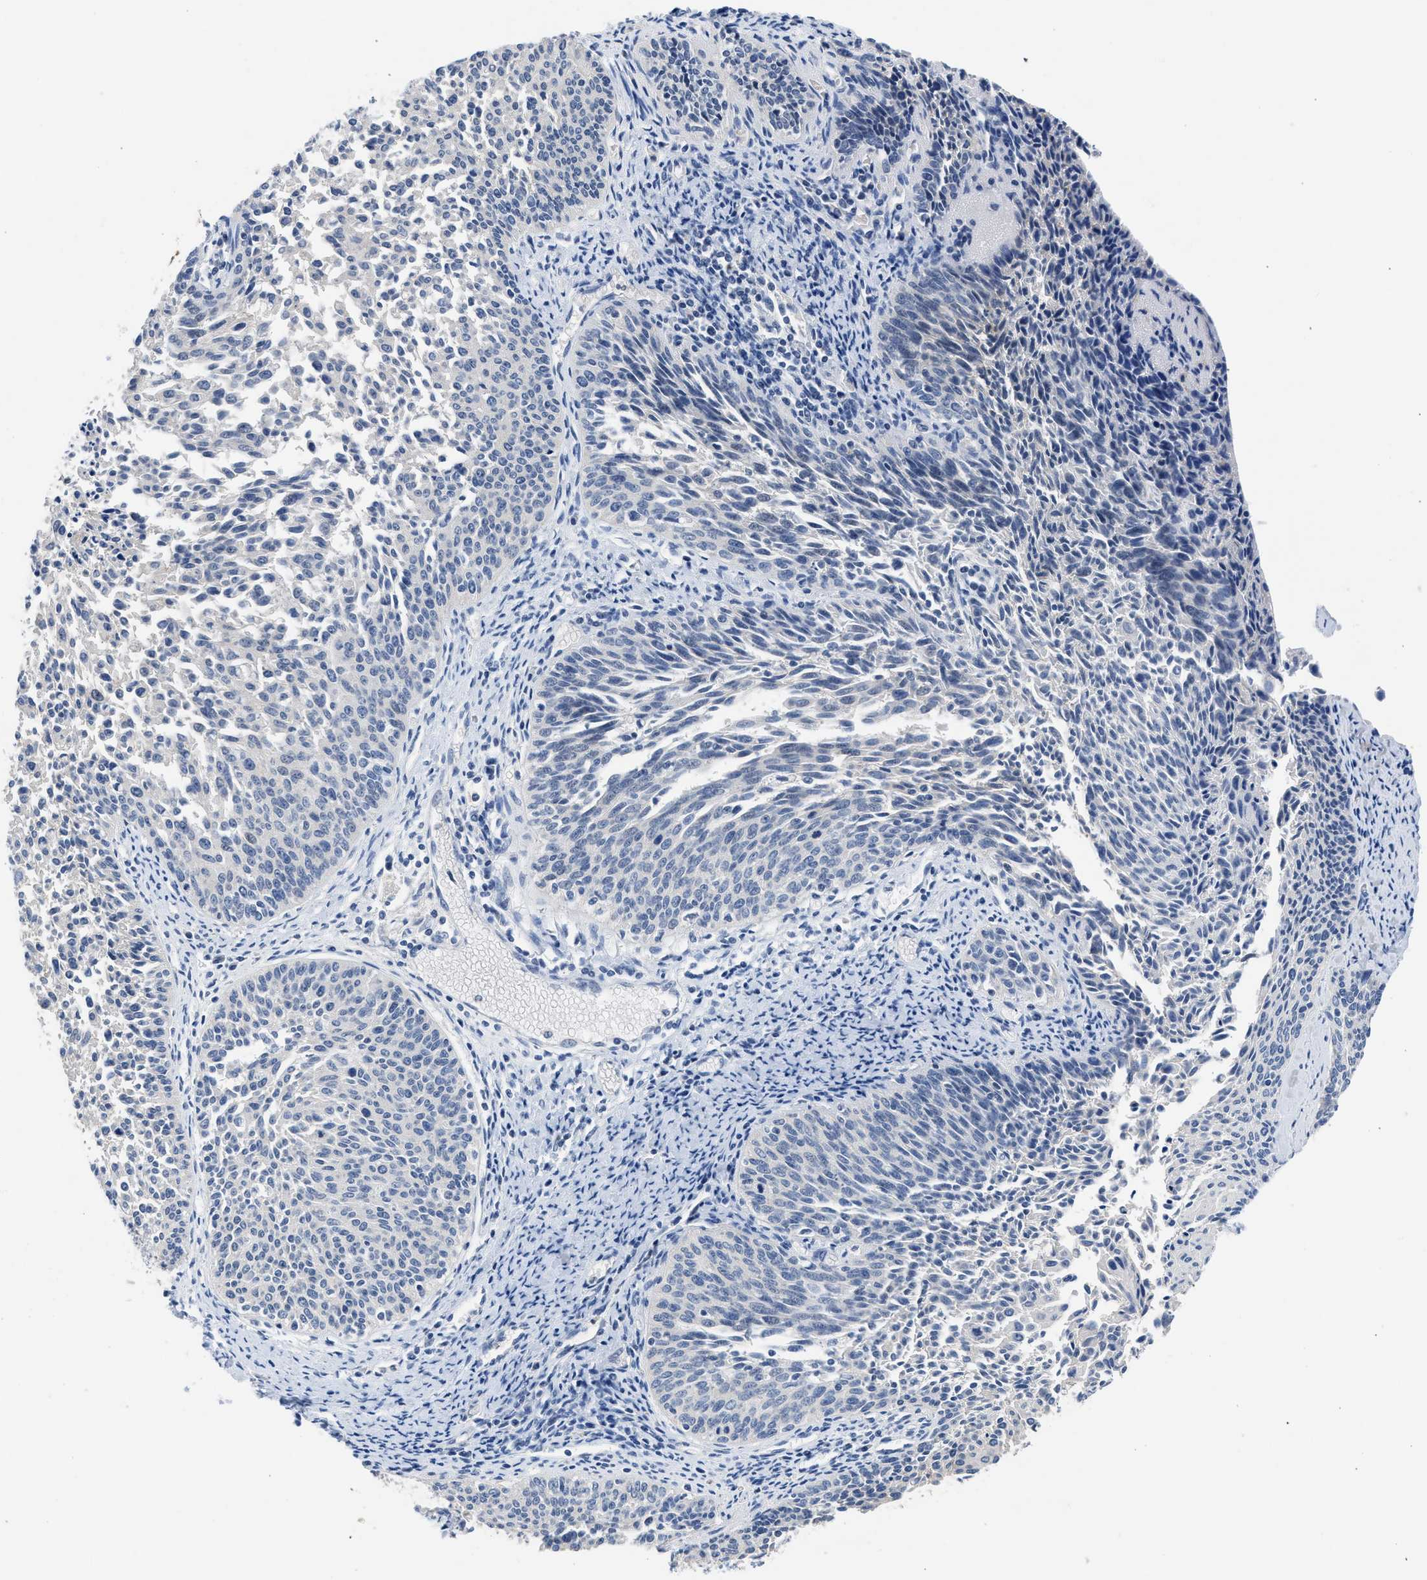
{"staining": {"intensity": "negative", "quantity": "none", "location": "none"}, "tissue": "cervical cancer", "cell_type": "Tumor cells", "image_type": "cancer", "snomed": [{"axis": "morphology", "description": "Squamous cell carcinoma, NOS"}, {"axis": "topography", "description": "Cervix"}], "caption": "IHC histopathology image of cervical cancer (squamous cell carcinoma) stained for a protein (brown), which demonstrates no staining in tumor cells.", "gene": "CSF3R", "patient": {"sex": "female", "age": 55}}